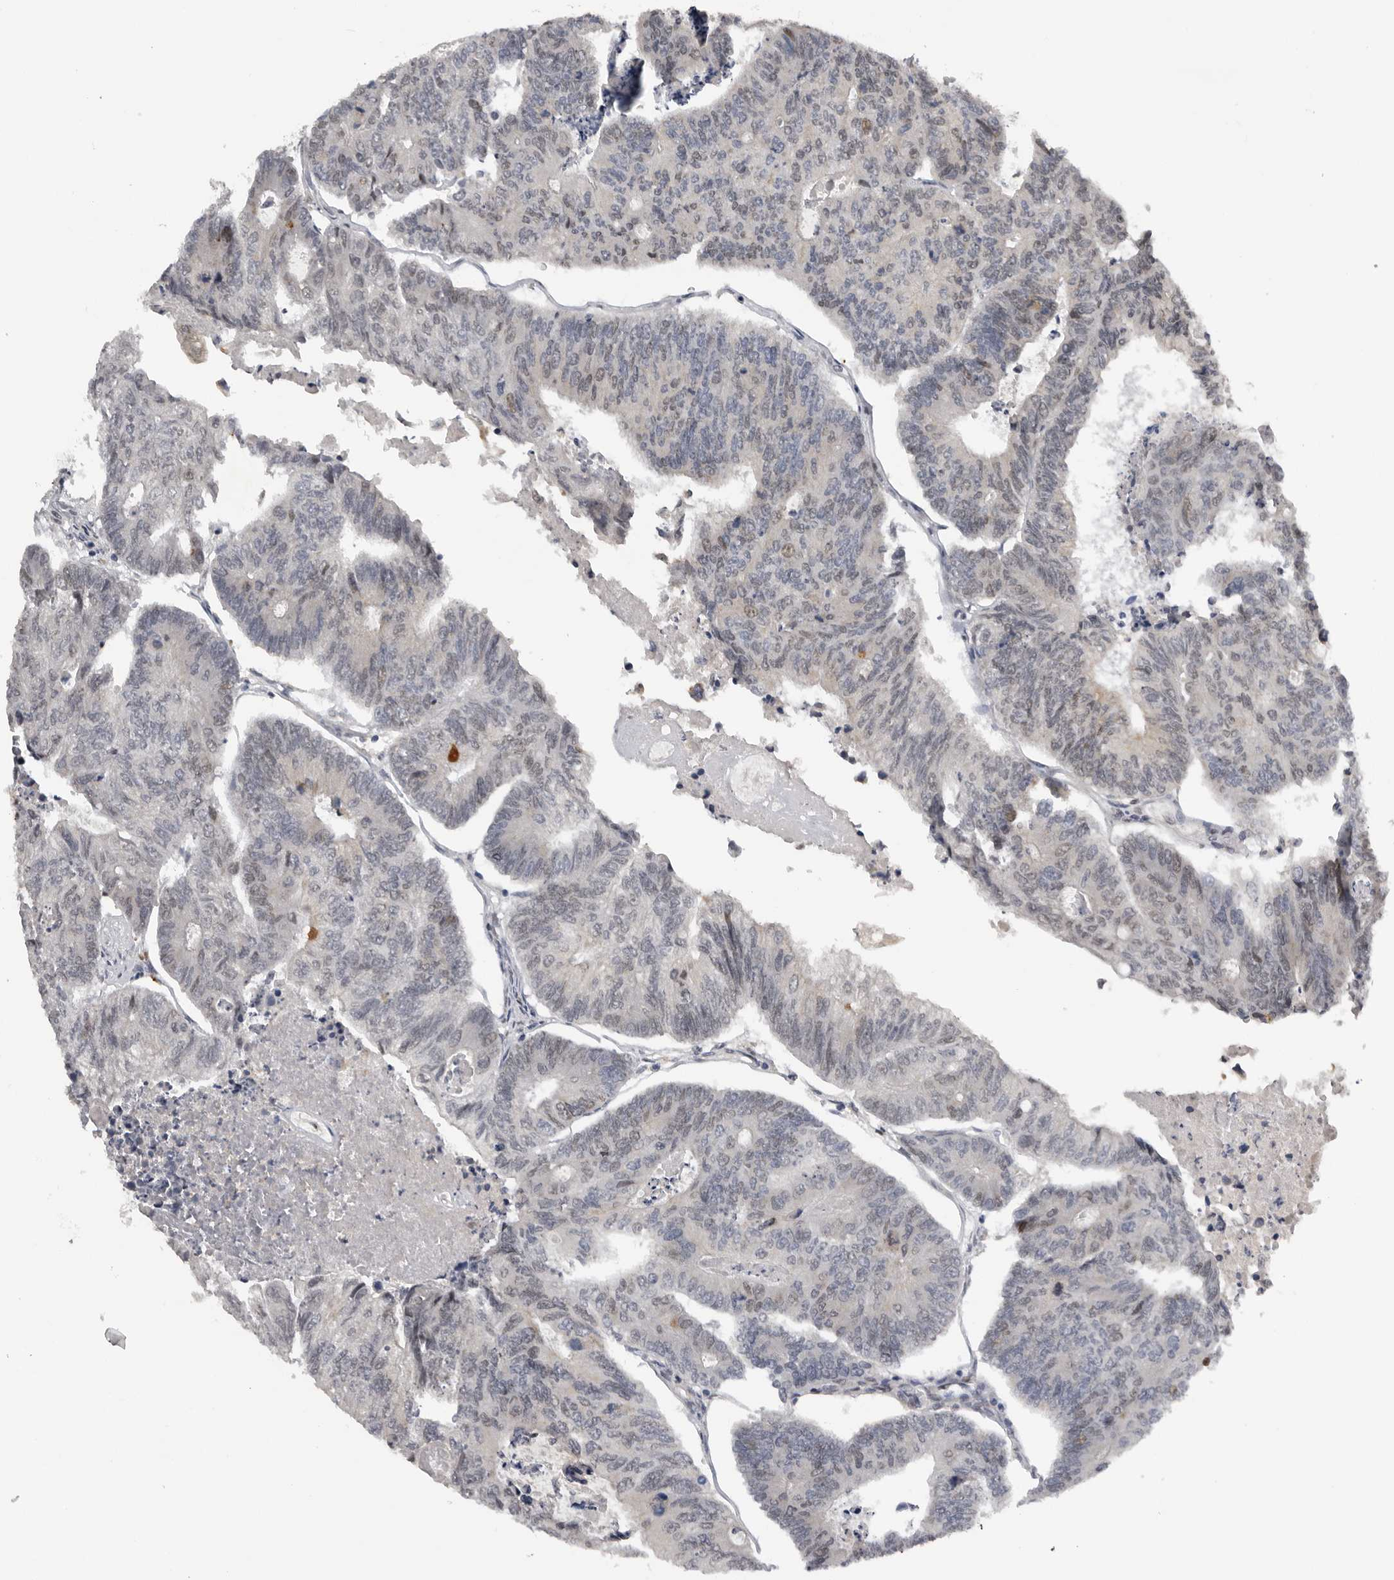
{"staining": {"intensity": "weak", "quantity": "<25%", "location": "nuclear"}, "tissue": "colorectal cancer", "cell_type": "Tumor cells", "image_type": "cancer", "snomed": [{"axis": "morphology", "description": "Adenocarcinoma, NOS"}, {"axis": "topography", "description": "Colon"}], "caption": "Immunohistochemistry (IHC) of colorectal adenocarcinoma displays no expression in tumor cells.", "gene": "KIF2B", "patient": {"sex": "female", "age": 67}}